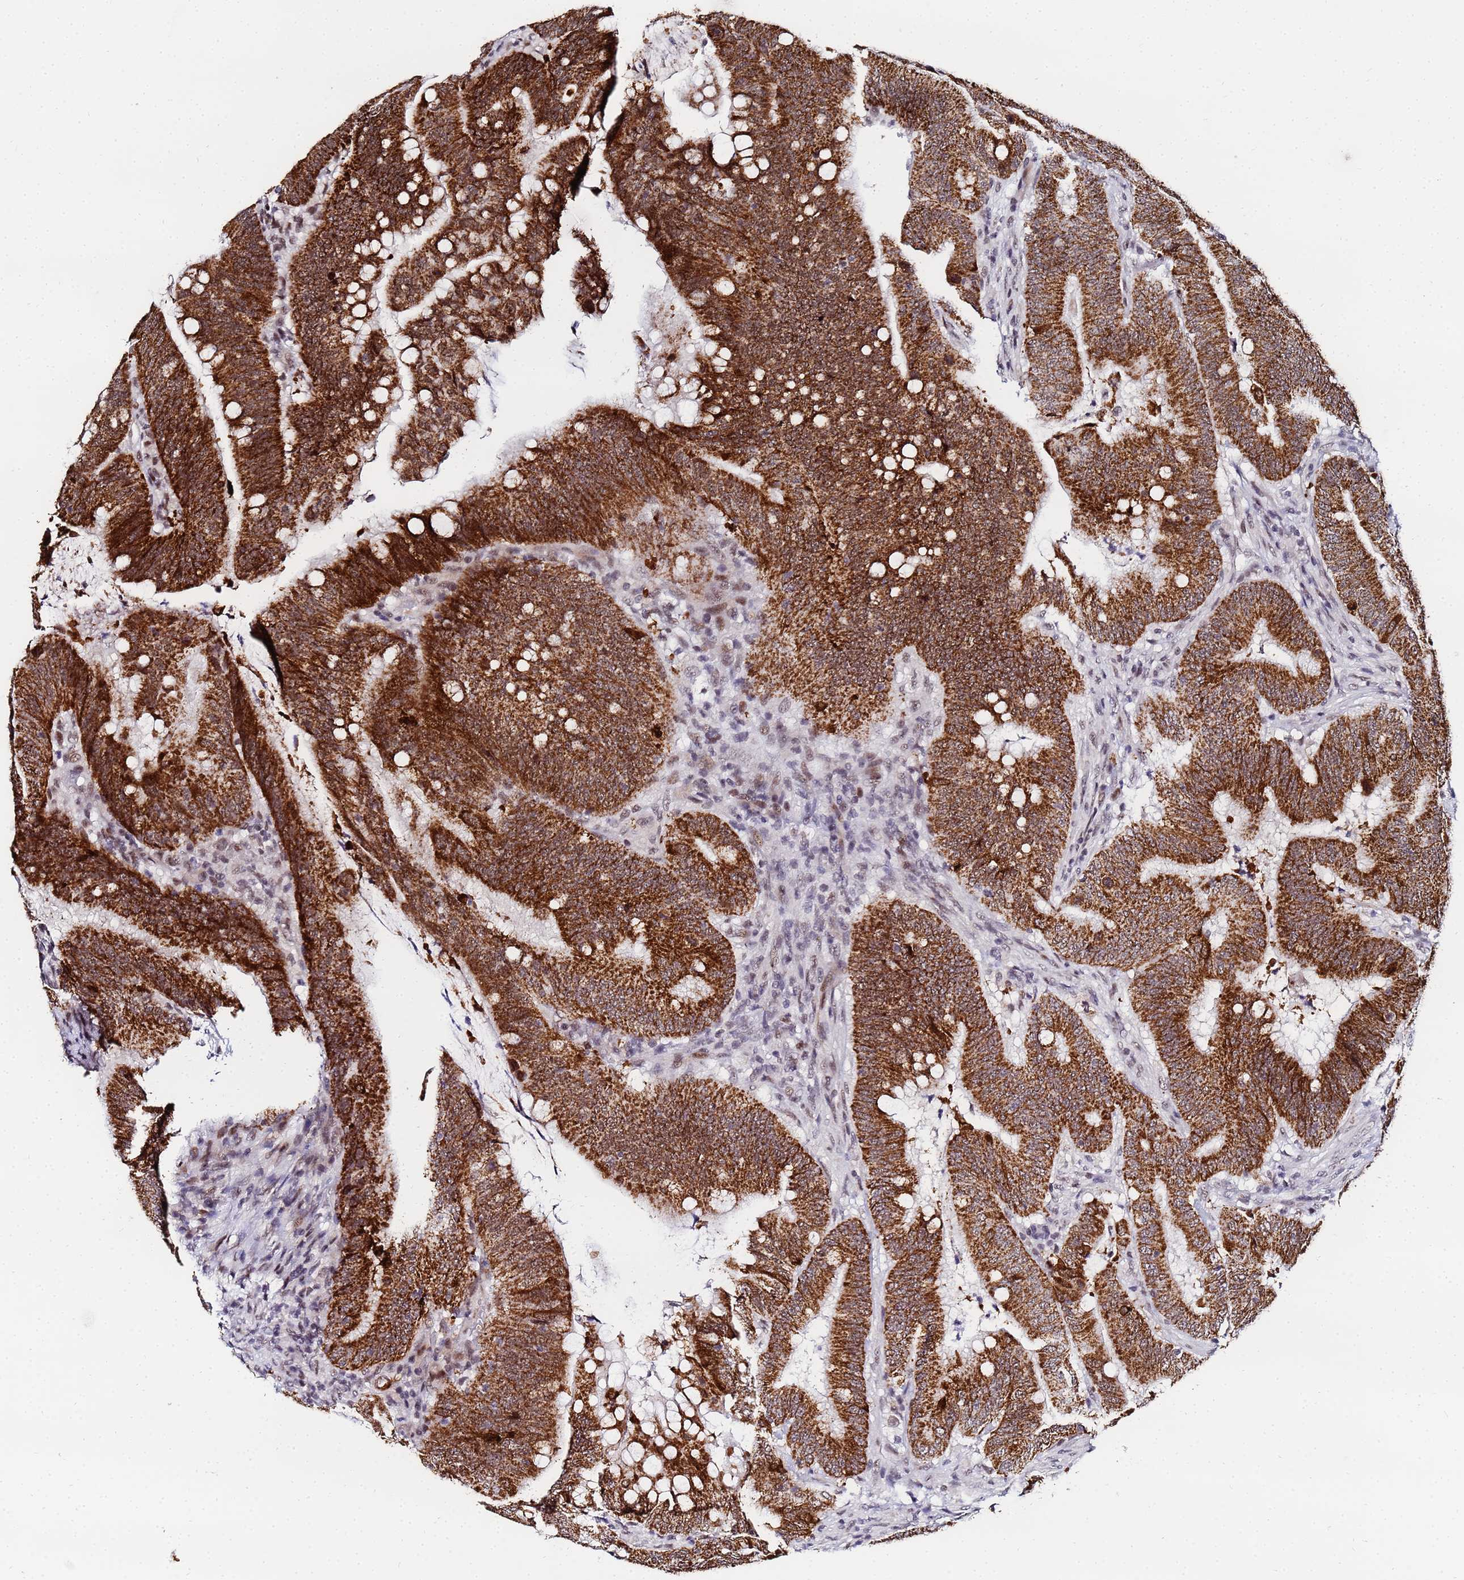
{"staining": {"intensity": "strong", "quantity": ">75%", "location": "cytoplasmic/membranous"}, "tissue": "colorectal cancer", "cell_type": "Tumor cells", "image_type": "cancer", "snomed": [{"axis": "morphology", "description": "Adenocarcinoma, NOS"}, {"axis": "topography", "description": "Colon"}], "caption": "Tumor cells demonstrate high levels of strong cytoplasmic/membranous expression in about >75% of cells in human colorectal cancer.", "gene": "CKMT1A", "patient": {"sex": "female", "age": 66}}